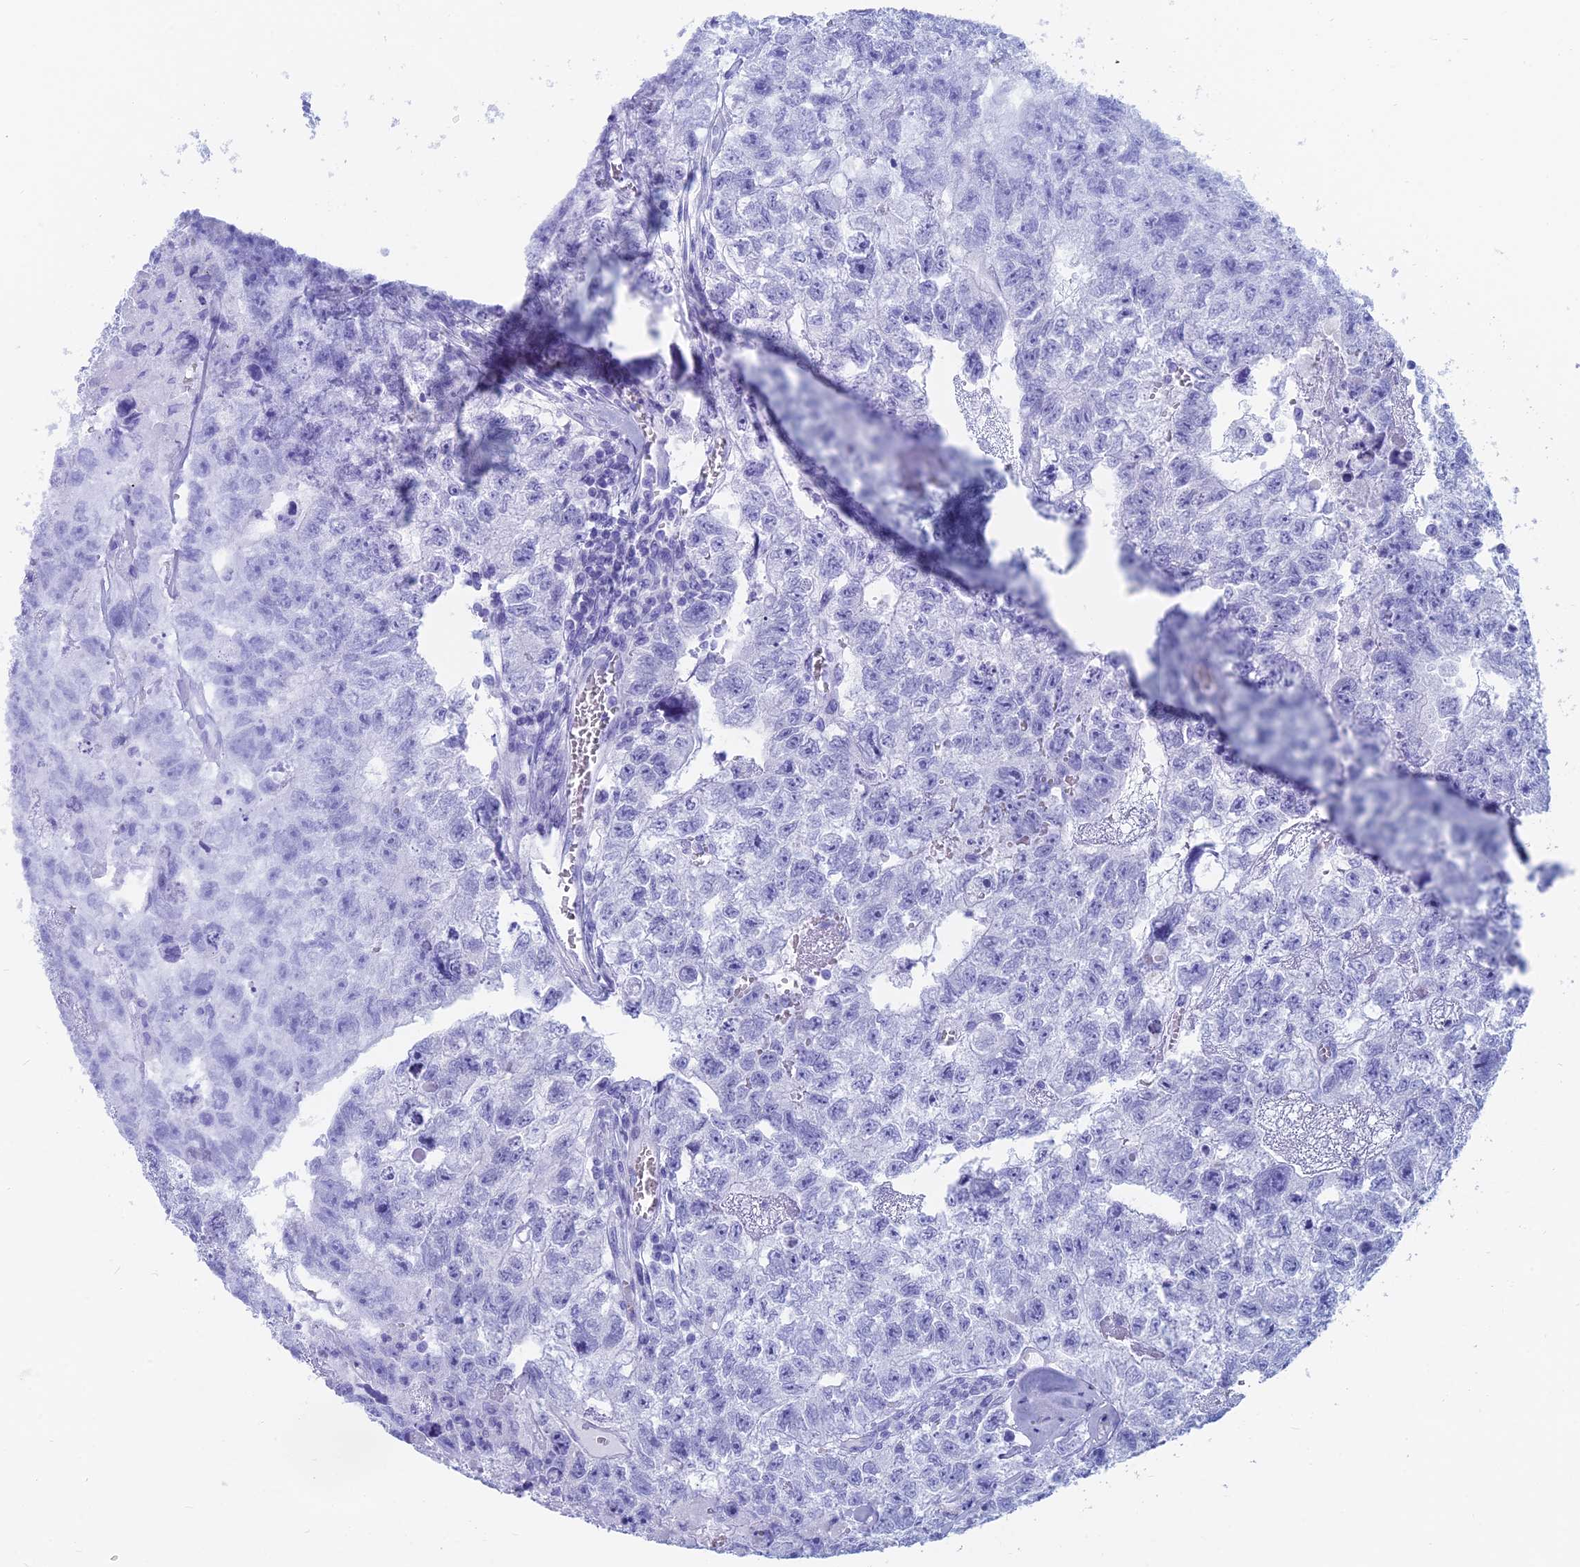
{"staining": {"intensity": "negative", "quantity": "none", "location": "none"}, "tissue": "testis cancer", "cell_type": "Tumor cells", "image_type": "cancer", "snomed": [{"axis": "morphology", "description": "Carcinoma, Embryonal, NOS"}, {"axis": "topography", "description": "Testis"}], "caption": "DAB (3,3'-diaminobenzidine) immunohistochemical staining of testis cancer exhibits no significant expression in tumor cells.", "gene": "CAPS", "patient": {"sex": "male", "age": 26}}